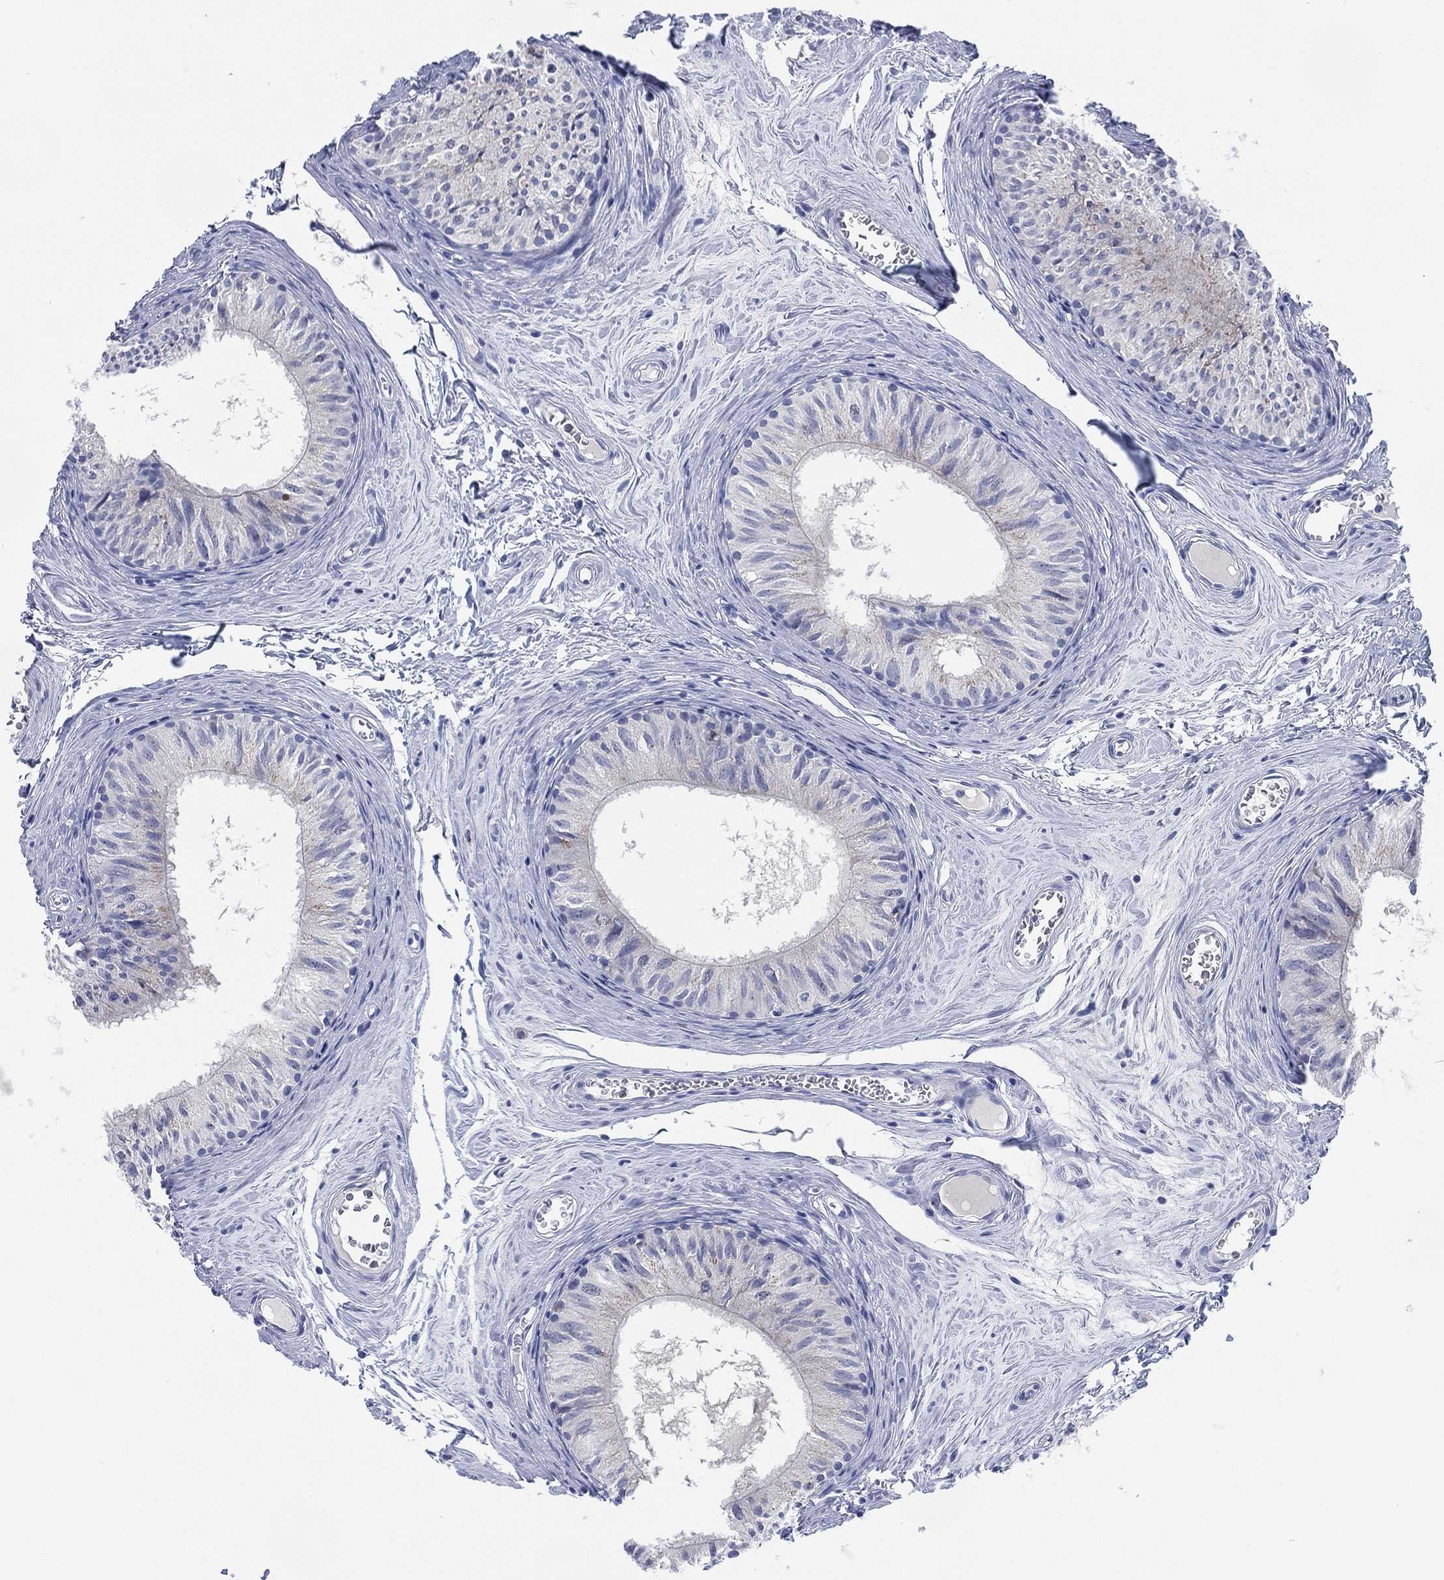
{"staining": {"intensity": "negative", "quantity": "none", "location": "none"}, "tissue": "epididymis", "cell_type": "Glandular cells", "image_type": "normal", "snomed": [{"axis": "morphology", "description": "Normal tissue, NOS"}, {"axis": "topography", "description": "Epididymis"}], "caption": "This is a histopathology image of immunohistochemistry (IHC) staining of normal epididymis, which shows no positivity in glandular cells.", "gene": "ADAD2", "patient": {"sex": "male", "age": 52}}